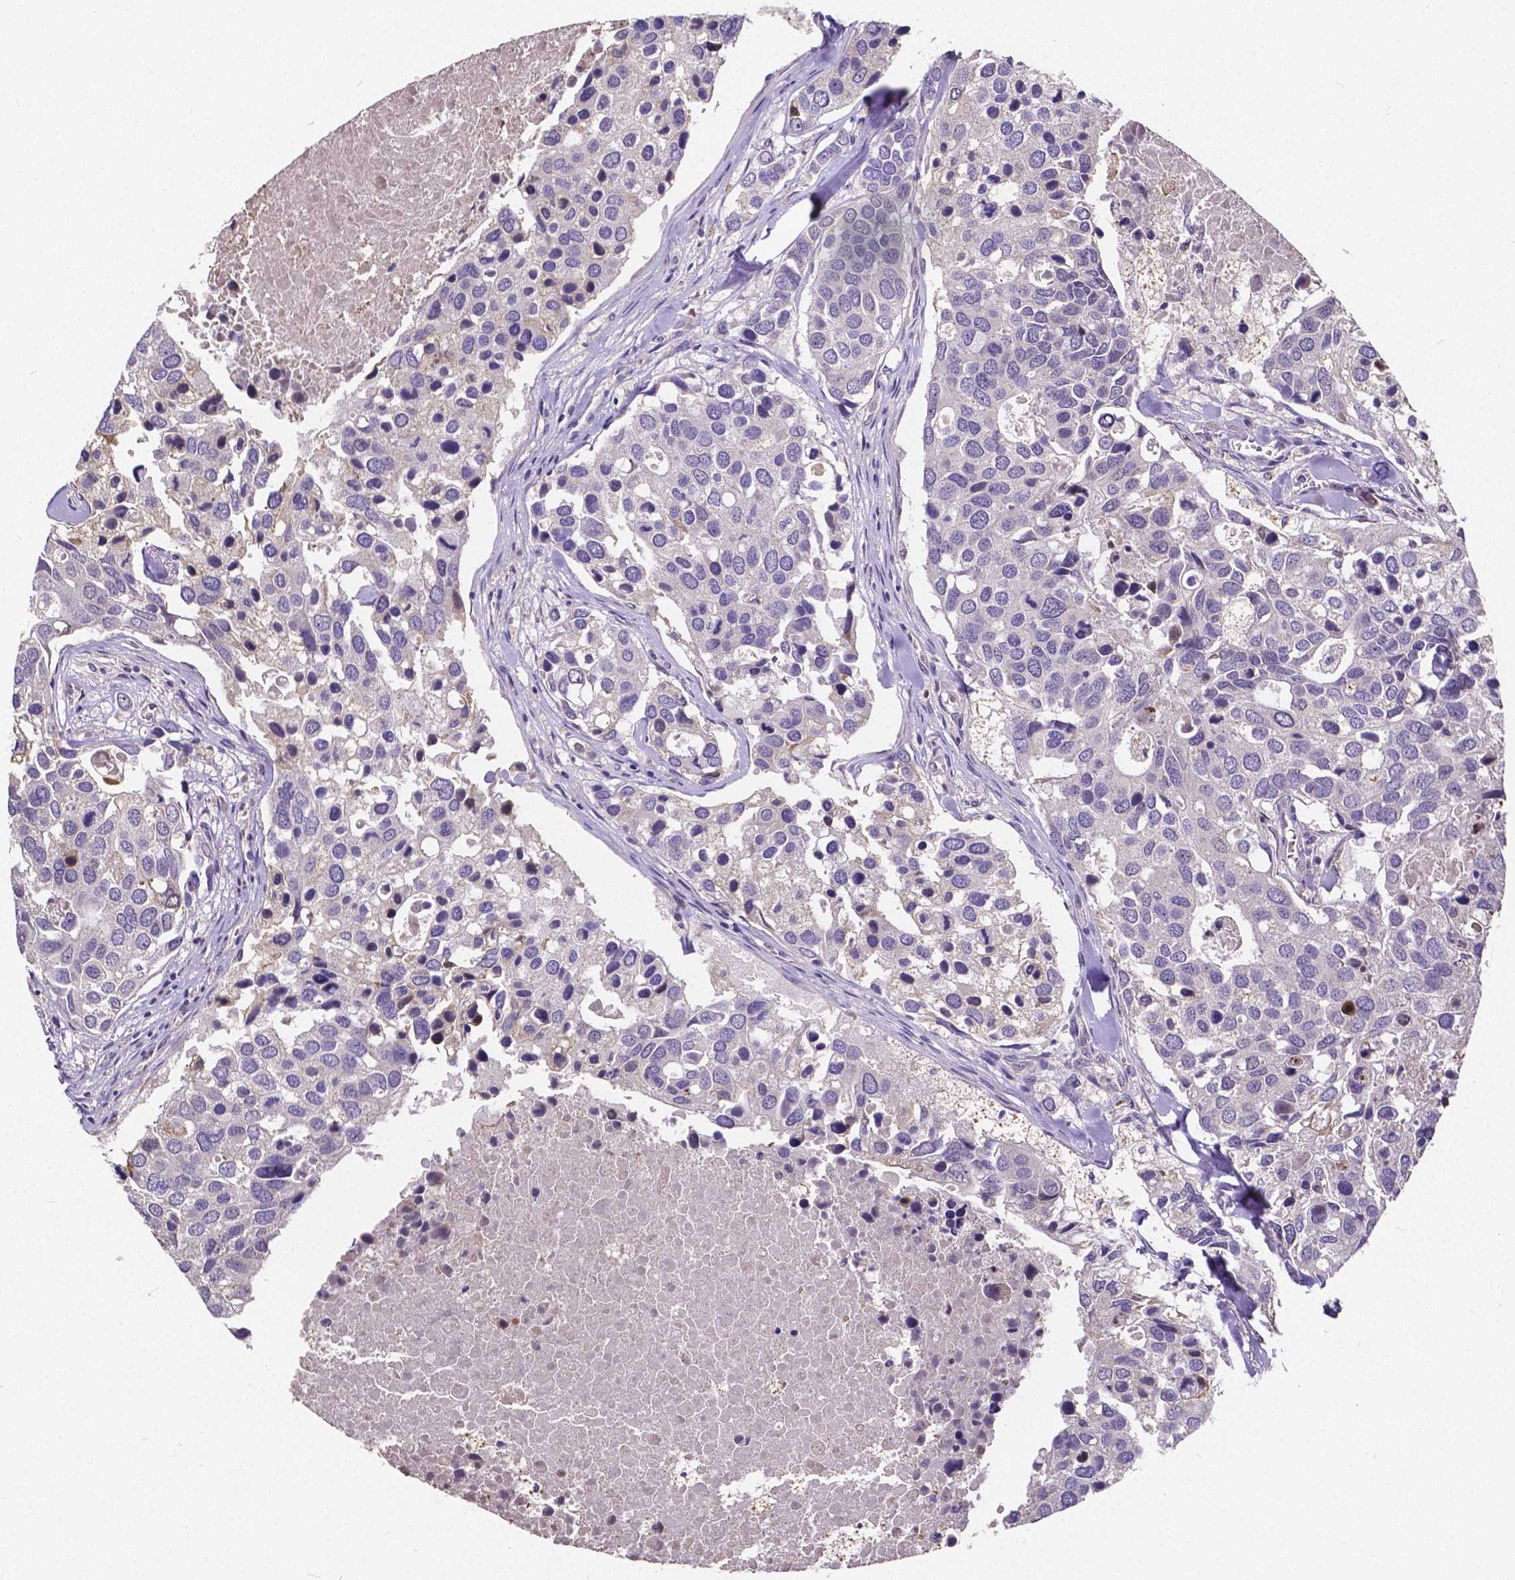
{"staining": {"intensity": "negative", "quantity": "none", "location": "none"}, "tissue": "breast cancer", "cell_type": "Tumor cells", "image_type": "cancer", "snomed": [{"axis": "morphology", "description": "Duct carcinoma"}, {"axis": "topography", "description": "Breast"}], "caption": "Image shows no protein staining in tumor cells of breast cancer tissue.", "gene": "CTNNA2", "patient": {"sex": "female", "age": 83}}